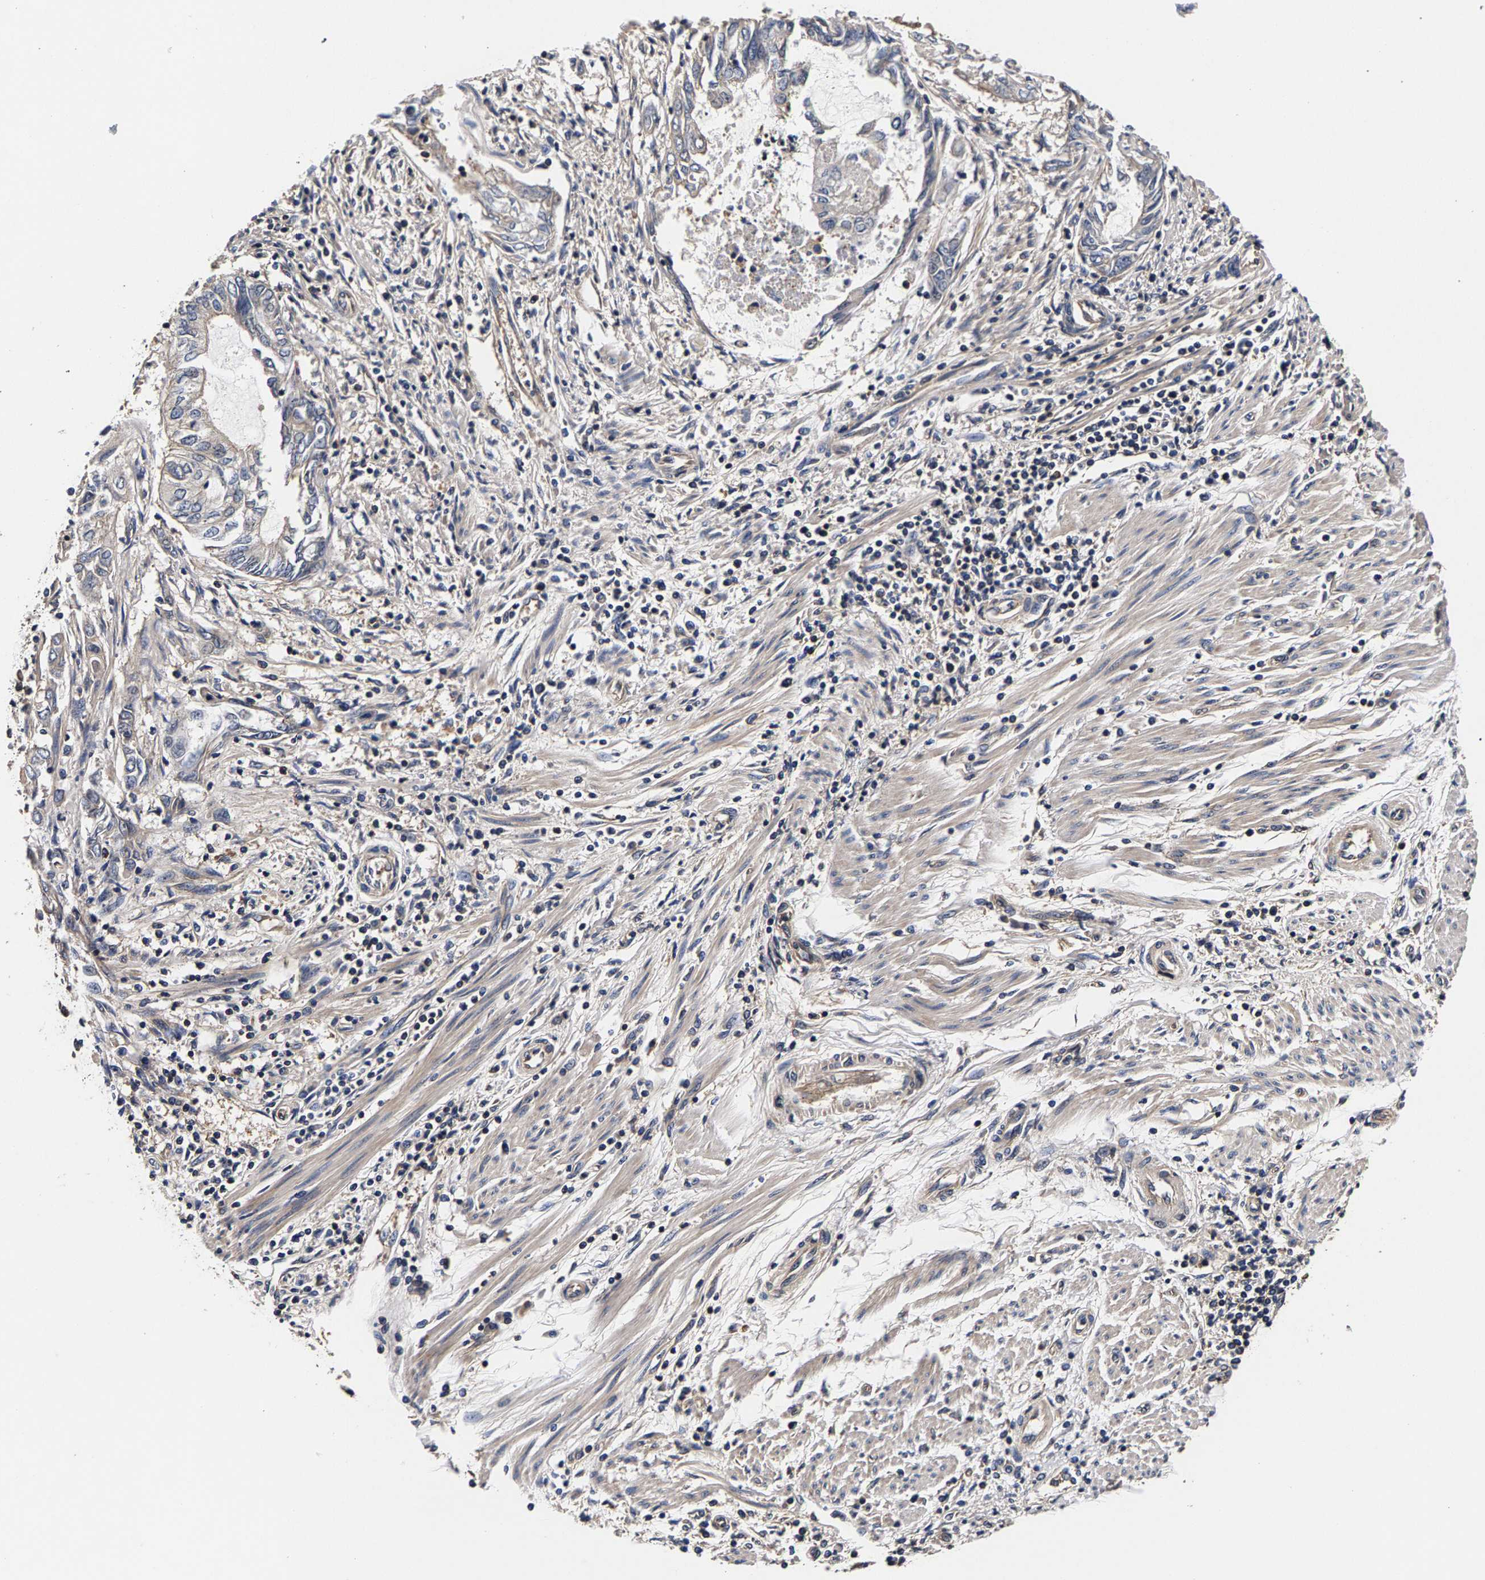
{"staining": {"intensity": "weak", "quantity": "<25%", "location": "cytoplasmic/membranous"}, "tissue": "endometrial cancer", "cell_type": "Tumor cells", "image_type": "cancer", "snomed": [{"axis": "morphology", "description": "Adenocarcinoma, NOS"}, {"axis": "topography", "description": "Uterus"}, {"axis": "topography", "description": "Endometrium"}], "caption": "Tumor cells show no significant staining in endometrial cancer. Nuclei are stained in blue.", "gene": "MARCHF7", "patient": {"sex": "female", "age": 70}}